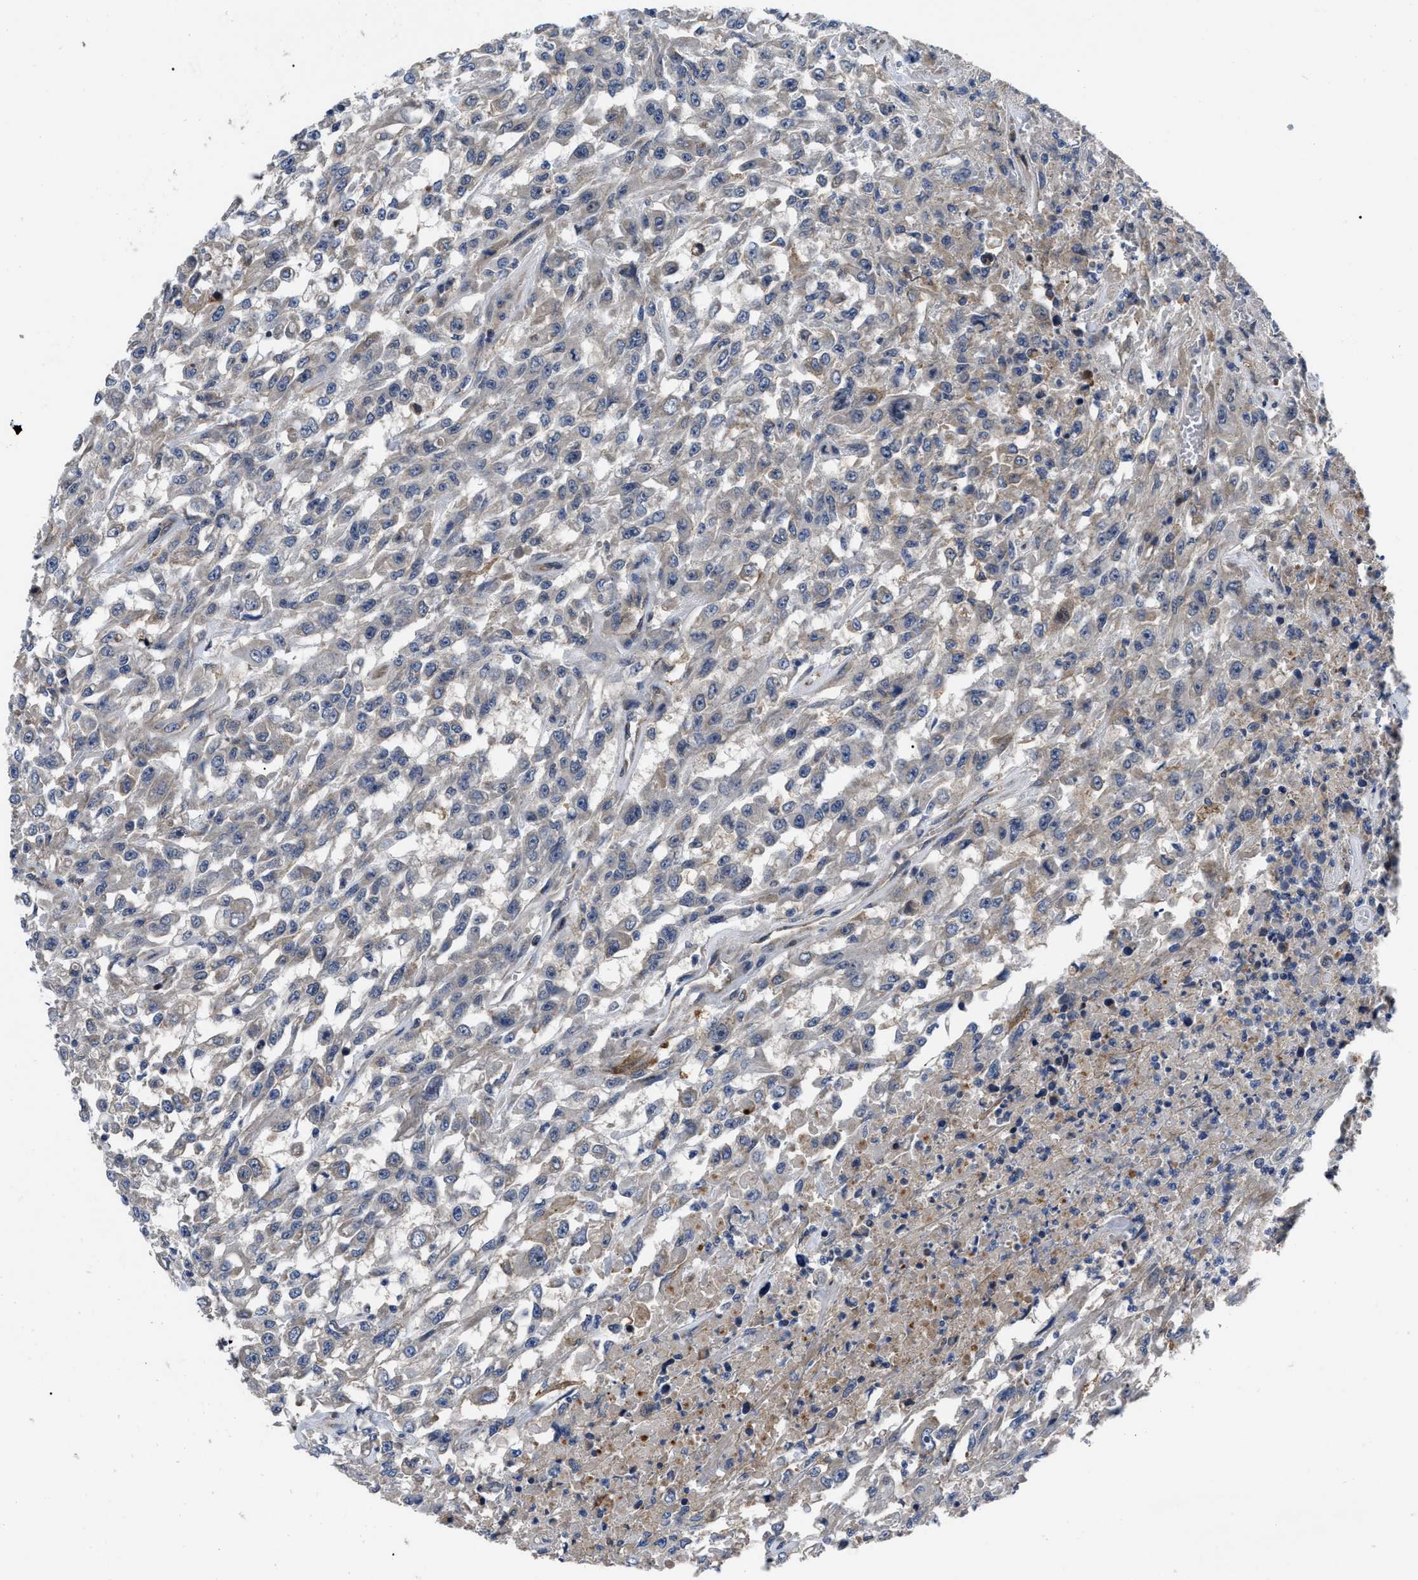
{"staining": {"intensity": "weak", "quantity": "<25%", "location": "cytoplasmic/membranous"}, "tissue": "urothelial cancer", "cell_type": "Tumor cells", "image_type": "cancer", "snomed": [{"axis": "morphology", "description": "Urothelial carcinoma, High grade"}, {"axis": "topography", "description": "Urinary bladder"}], "caption": "This is an immunohistochemistry (IHC) photomicrograph of urothelial carcinoma (high-grade). There is no staining in tumor cells.", "gene": "PPWD1", "patient": {"sex": "male", "age": 46}}